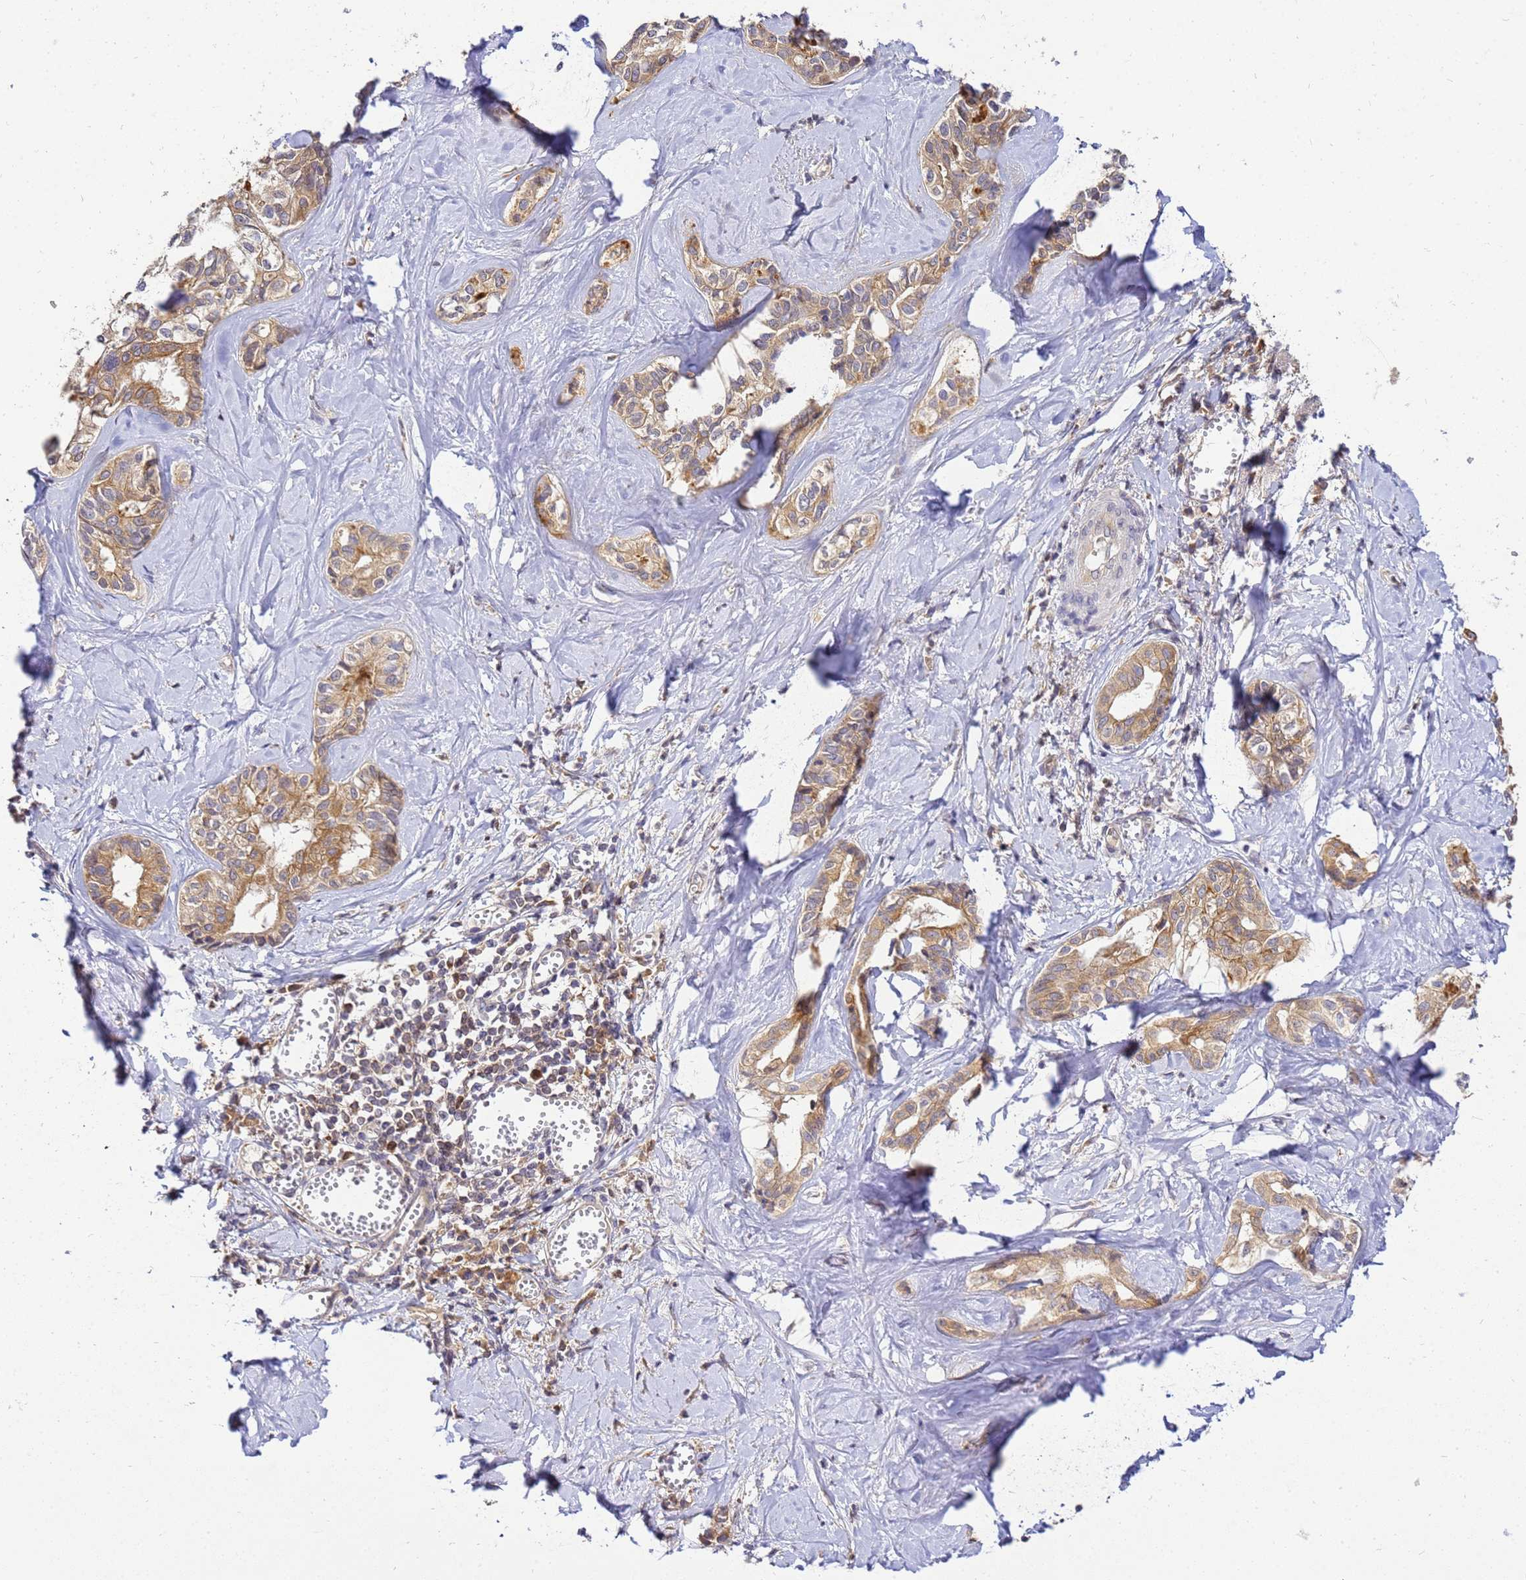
{"staining": {"intensity": "moderate", "quantity": ">75%", "location": "cytoplasmic/membranous"}, "tissue": "liver cancer", "cell_type": "Tumor cells", "image_type": "cancer", "snomed": [{"axis": "morphology", "description": "Cholangiocarcinoma"}, {"axis": "topography", "description": "Liver"}], "caption": "The immunohistochemical stain labels moderate cytoplasmic/membranous staining in tumor cells of liver cholangiocarcinoma tissue. The staining is performed using DAB (3,3'-diaminobenzidine) brown chromogen to label protein expression. The nuclei are counter-stained blue using hematoxylin.", "gene": "ADPGK", "patient": {"sex": "female", "age": 77}}